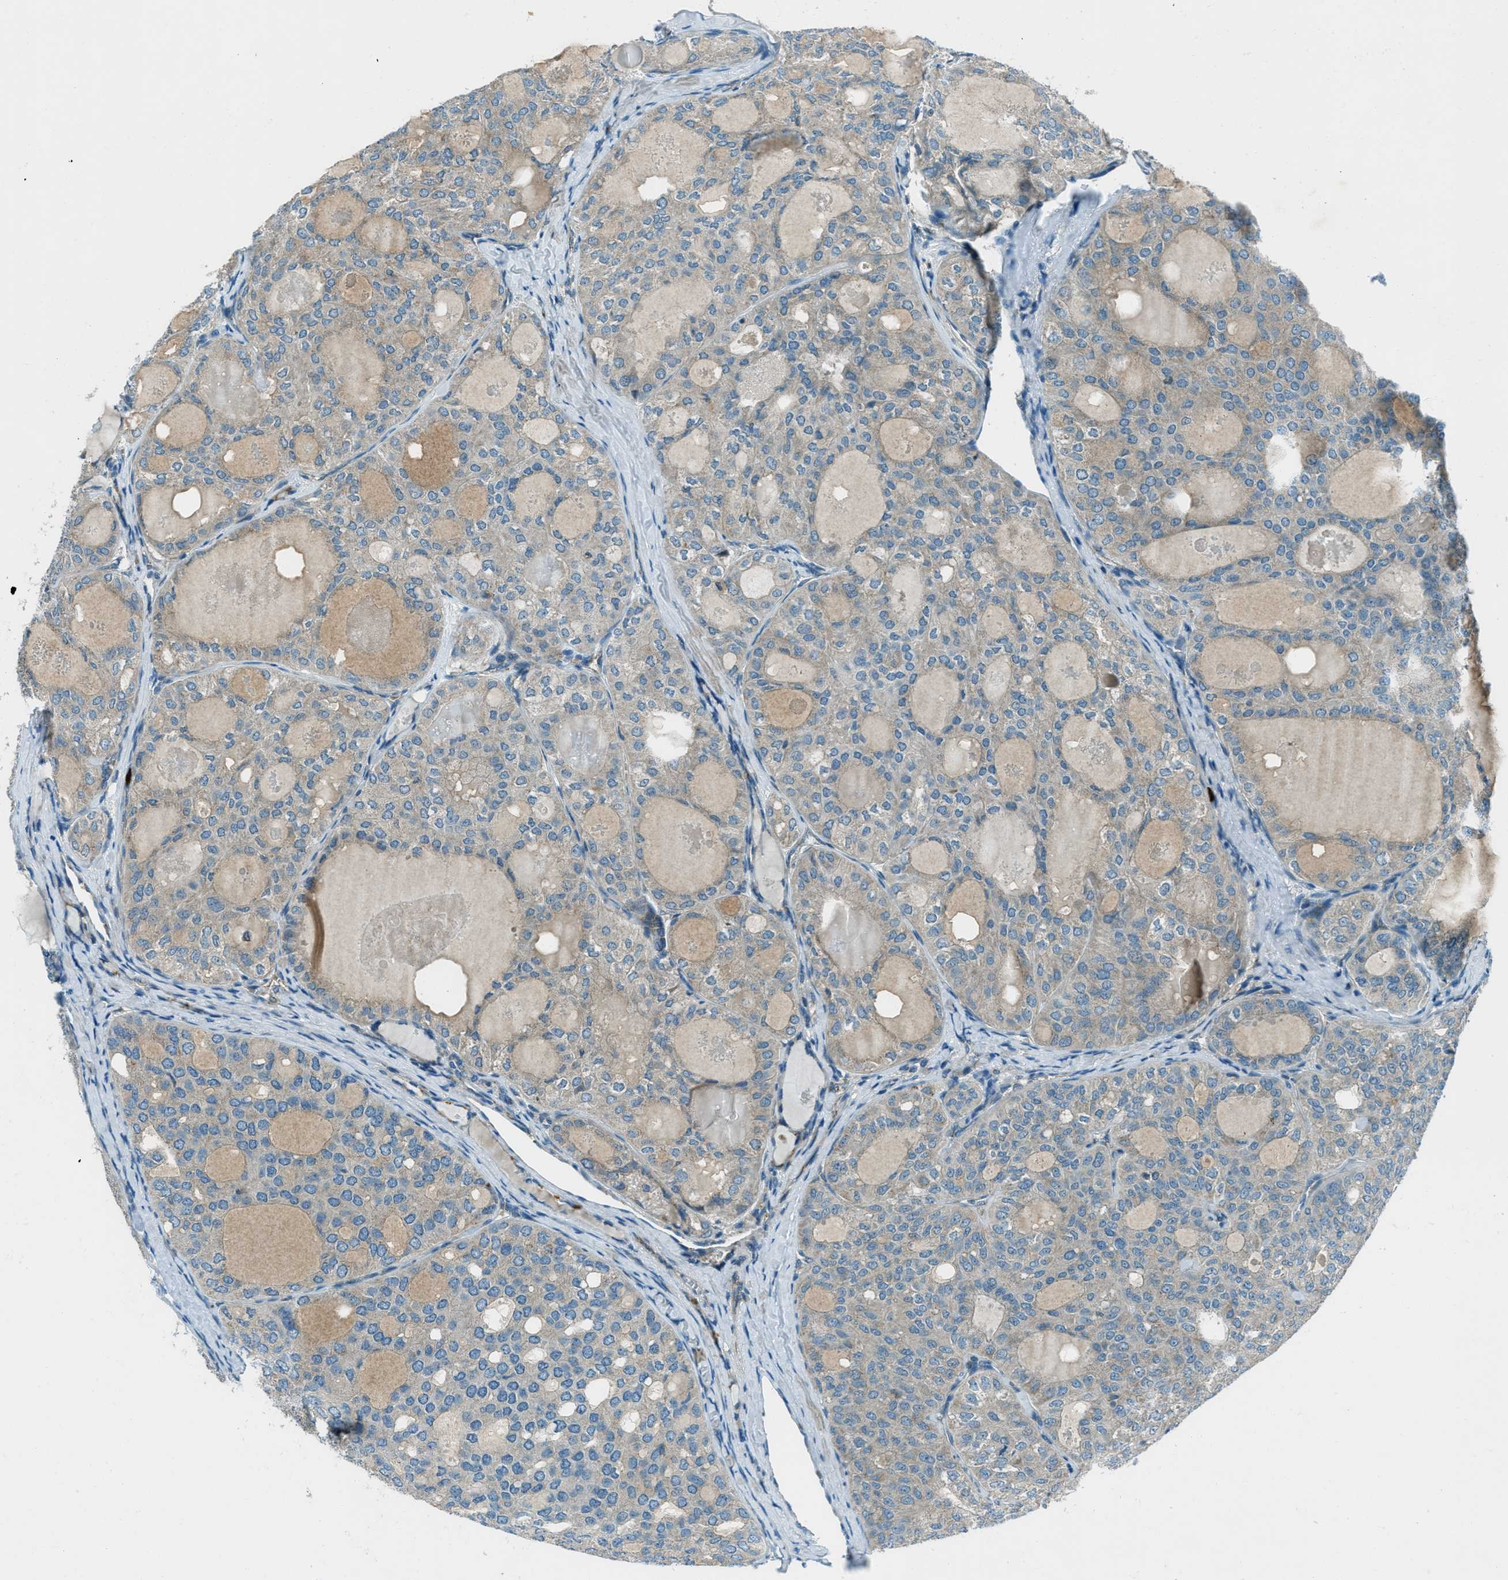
{"staining": {"intensity": "weak", "quantity": "<25%", "location": "cytoplasmic/membranous"}, "tissue": "thyroid cancer", "cell_type": "Tumor cells", "image_type": "cancer", "snomed": [{"axis": "morphology", "description": "Follicular adenoma carcinoma, NOS"}, {"axis": "topography", "description": "Thyroid gland"}], "caption": "IHC of follicular adenoma carcinoma (thyroid) shows no expression in tumor cells.", "gene": "FAR1", "patient": {"sex": "male", "age": 75}}